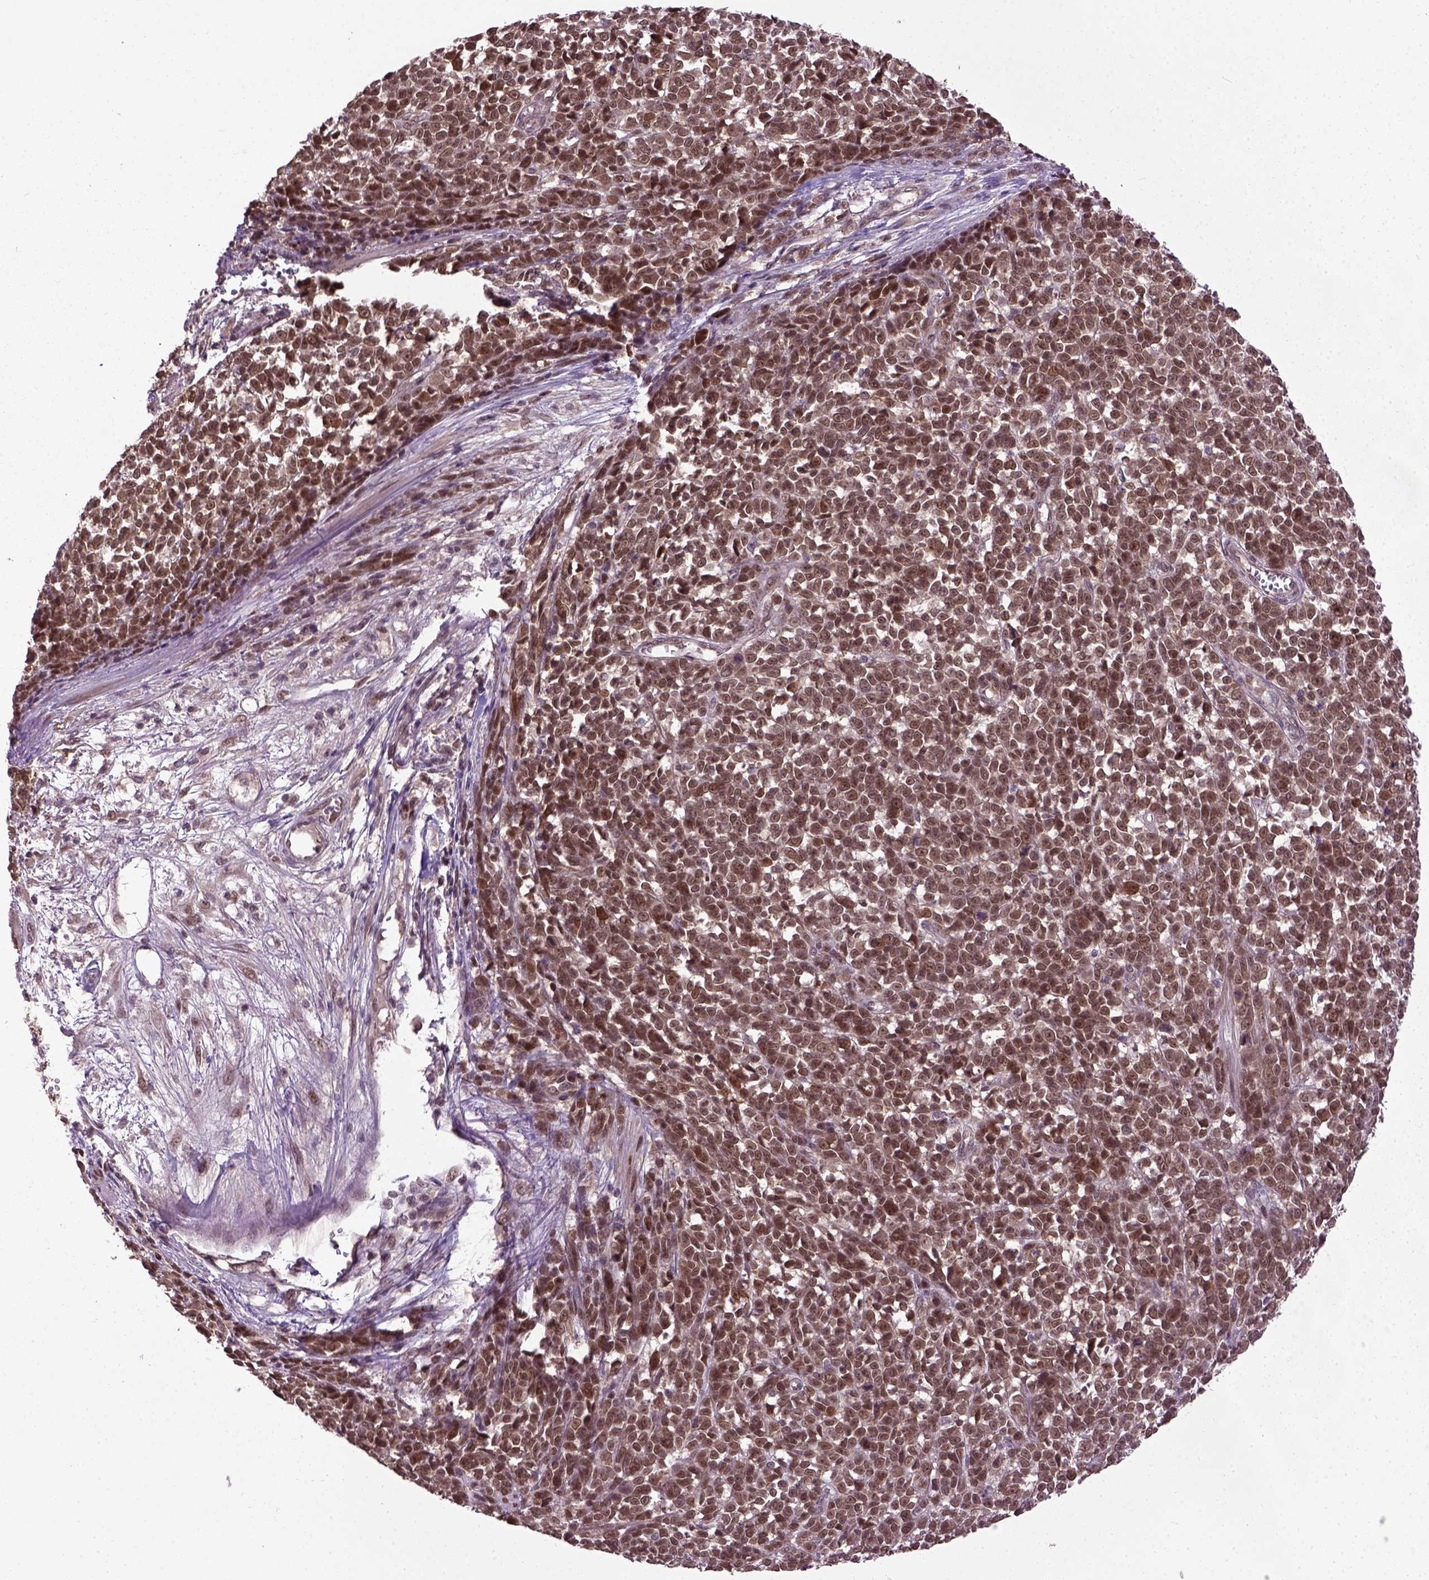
{"staining": {"intensity": "moderate", "quantity": ">75%", "location": "nuclear"}, "tissue": "melanoma", "cell_type": "Tumor cells", "image_type": "cancer", "snomed": [{"axis": "morphology", "description": "Malignant melanoma, NOS"}, {"axis": "topography", "description": "Skin"}], "caption": "Moderate nuclear staining is seen in approximately >75% of tumor cells in melanoma. (Stains: DAB (3,3'-diaminobenzidine) in brown, nuclei in blue, Microscopy: brightfield microscopy at high magnification).", "gene": "UBA3", "patient": {"sex": "female", "age": 95}}